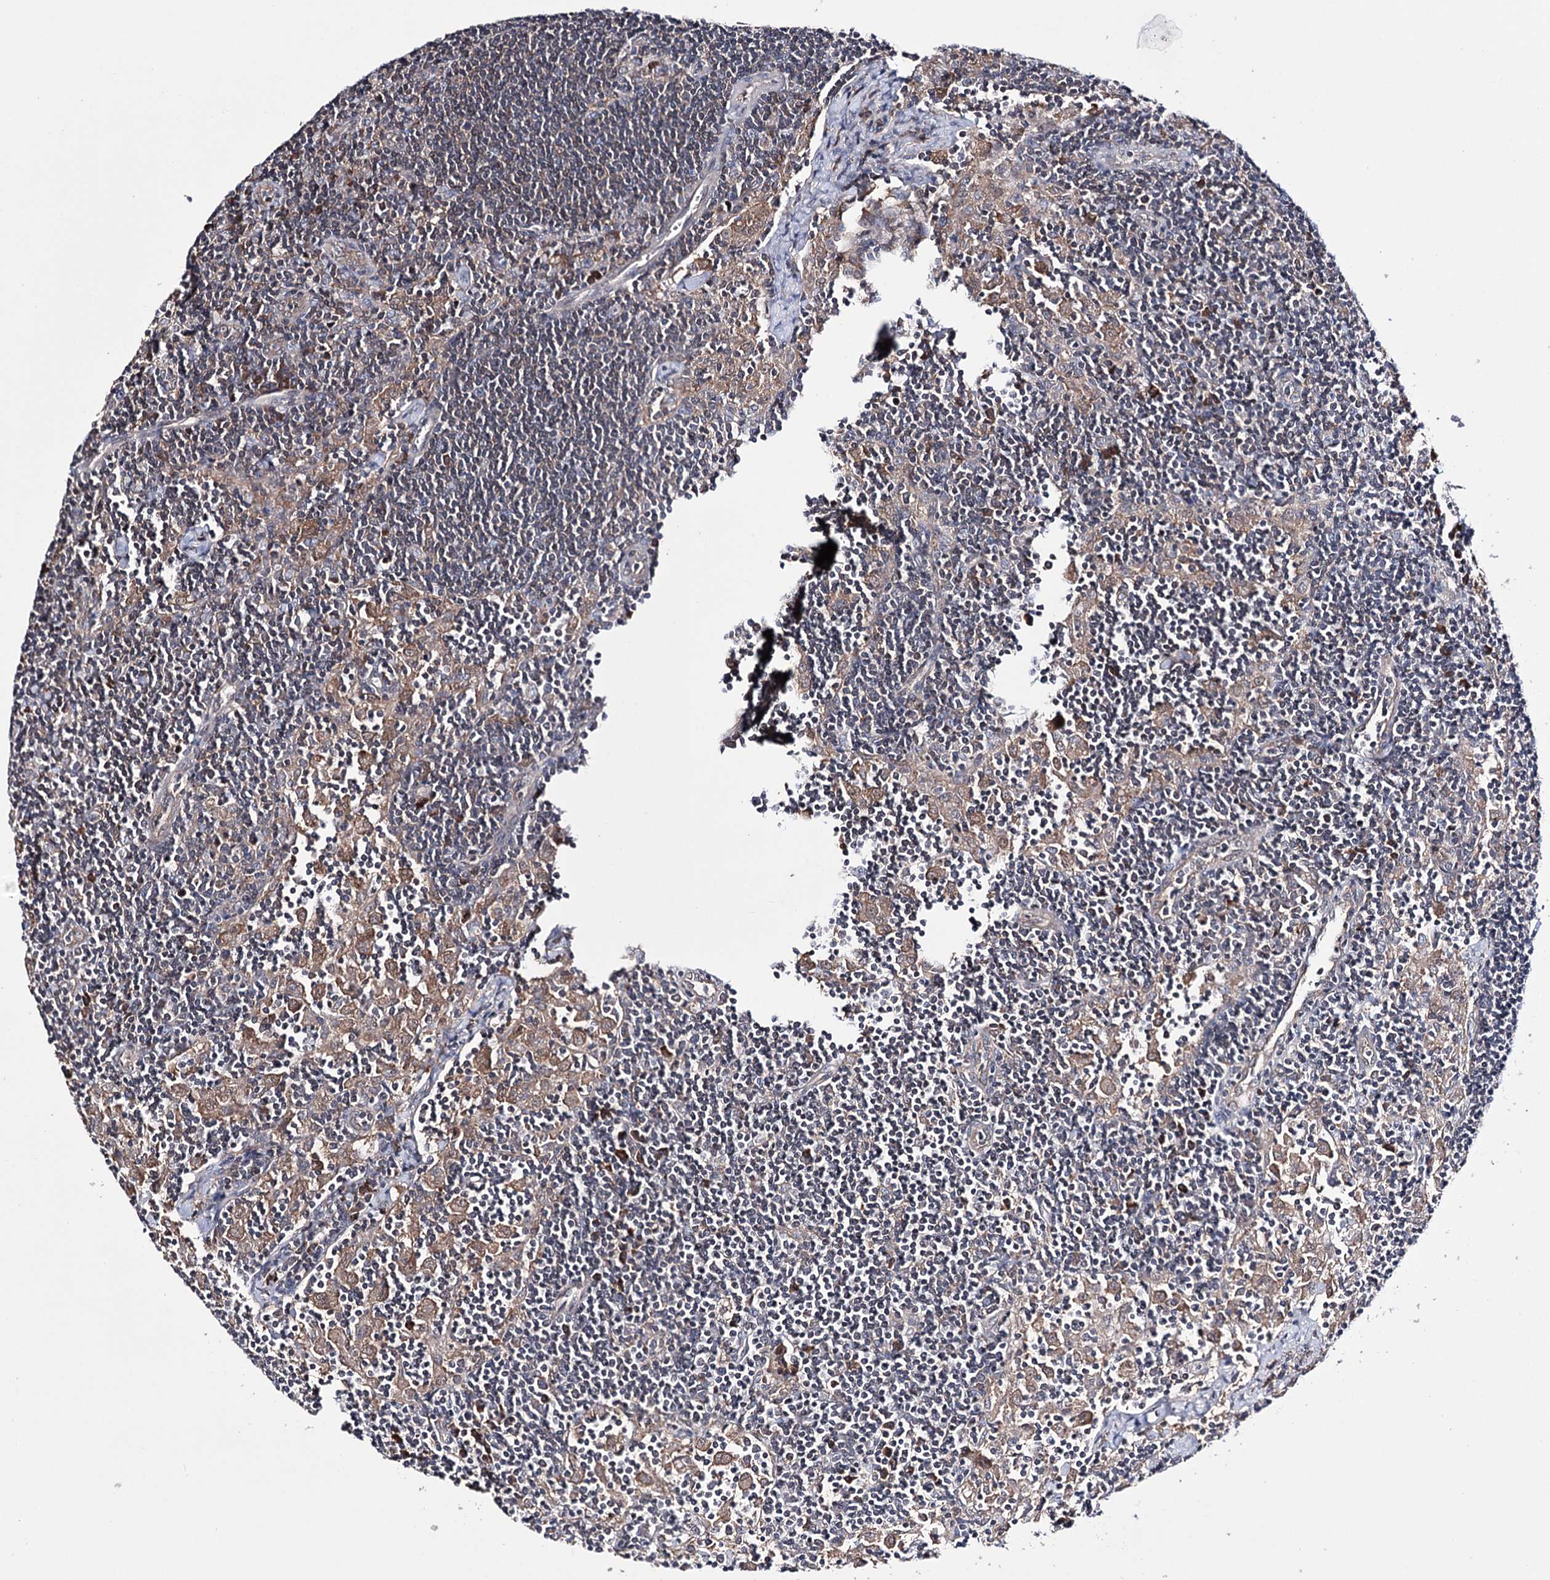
{"staining": {"intensity": "moderate", "quantity": "<25%", "location": "cytoplasmic/membranous"}, "tissue": "lymph node", "cell_type": "Germinal center cells", "image_type": "normal", "snomed": [{"axis": "morphology", "description": "Normal tissue, NOS"}, {"axis": "topography", "description": "Lymph node"}], "caption": "A micrograph showing moderate cytoplasmic/membranous expression in approximately <25% of germinal center cells in unremarkable lymph node, as visualized by brown immunohistochemical staining.", "gene": "PTER", "patient": {"sex": "male", "age": 24}}